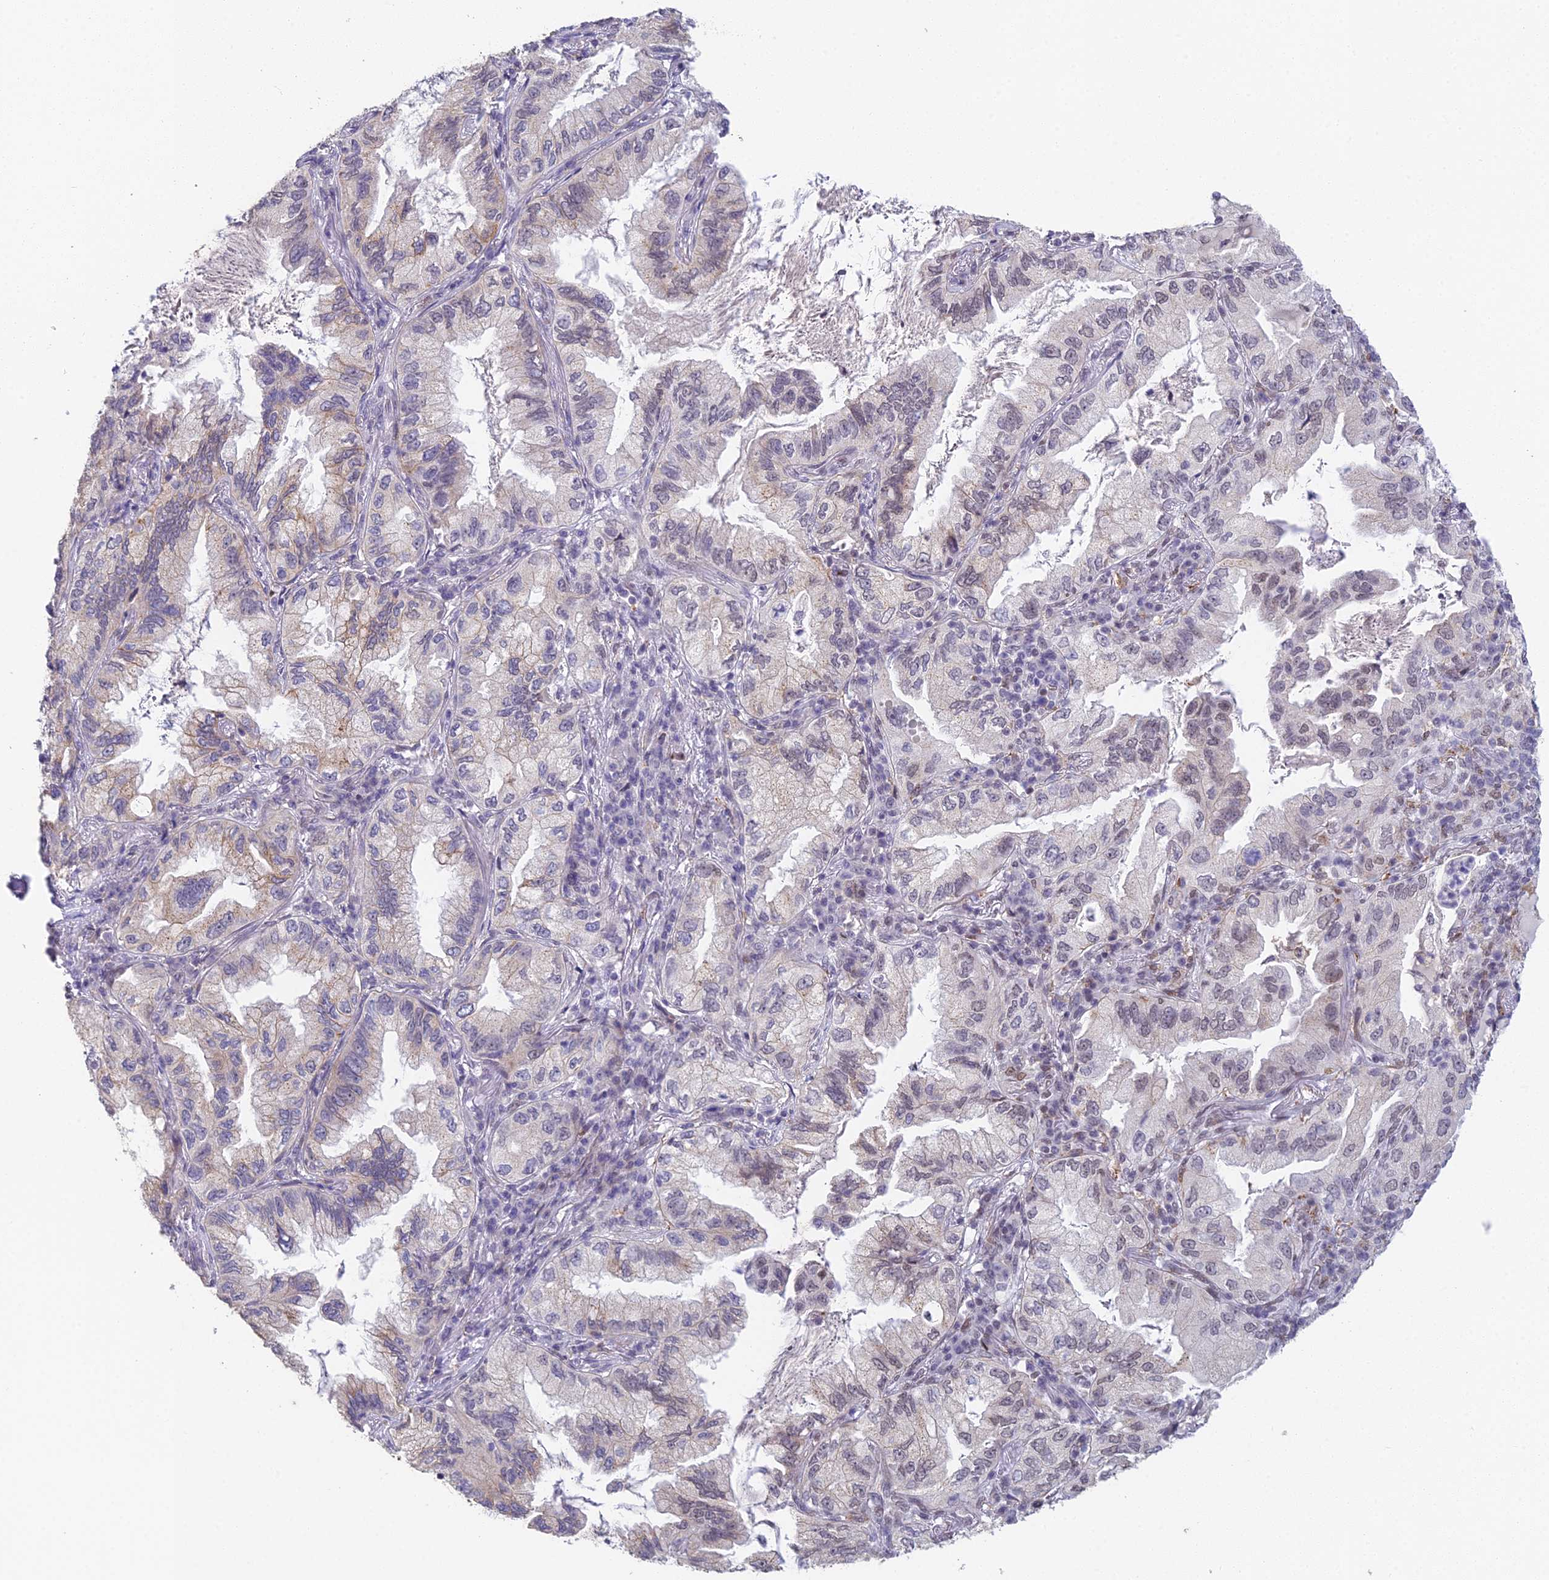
{"staining": {"intensity": "weak", "quantity": "25%-75%", "location": "nuclear"}, "tissue": "lung cancer", "cell_type": "Tumor cells", "image_type": "cancer", "snomed": [{"axis": "morphology", "description": "Adenocarcinoma, NOS"}, {"axis": "topography", "description": "Lung"}], "caption": "IHC of lung adenocarcinoma displays low levels of weak nuclear positivity in about 25%-75% of tumor cells.", "gene": "ABHD17A", "patient": {"sex": "female", "age": 69}}